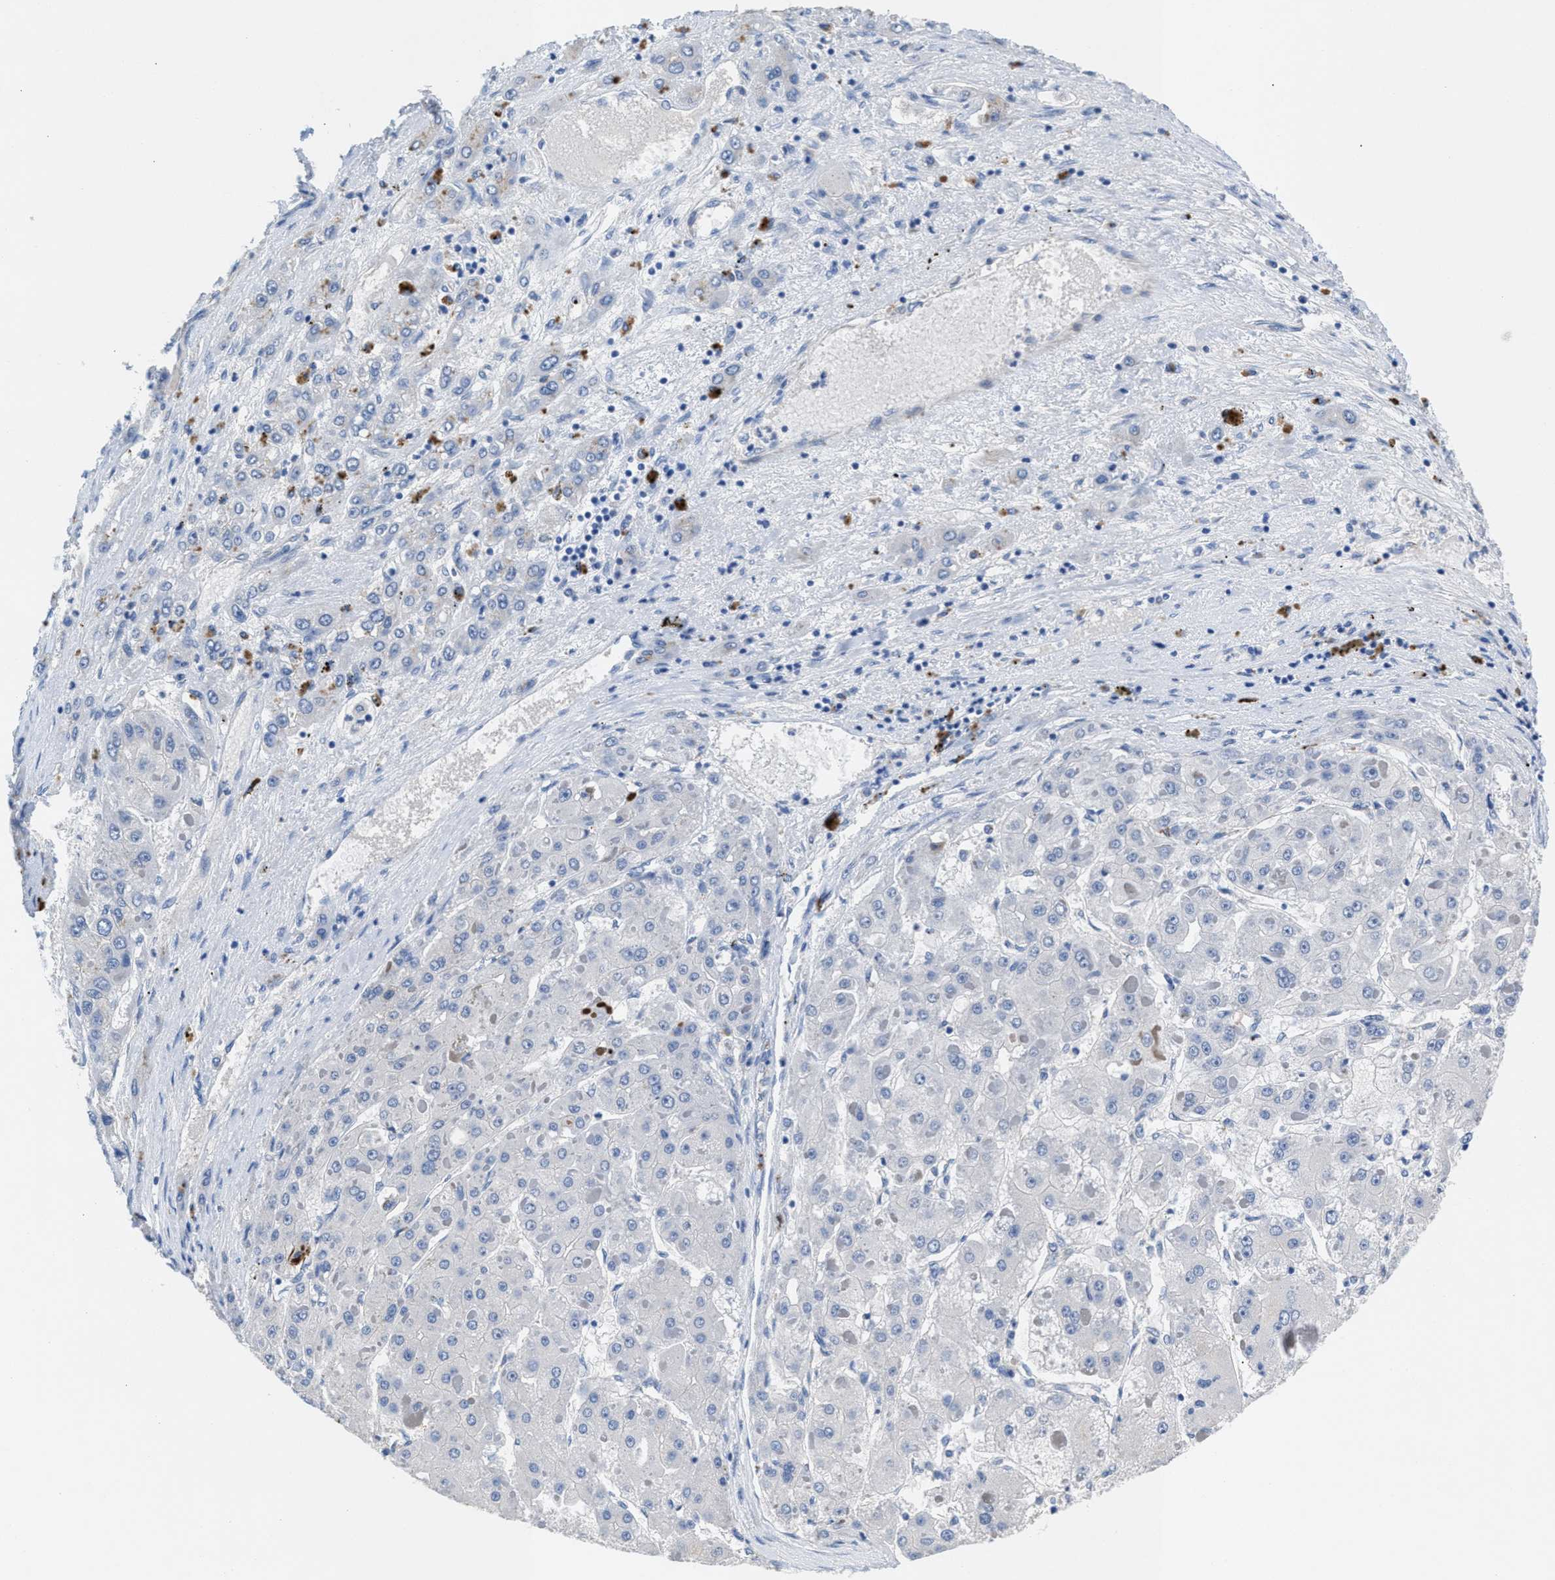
{"staining": {"intensity": "negative", "quantity": "none", "location": "none"}, "tissue": "liver cancer", "cell_type": "Tumor cells", "image_type": "cancer", "snomed": [{"axis": "morphology", "description": "Carcinoma, Hepatocellular, NOS"}, {"axis": "topography", "description": "Liver"}], "caption": "IHC of liver cancer exhibits no expression in tumor cells.", "gene": "SLFN13", "patient": {"sex": "female", "age": 73}}